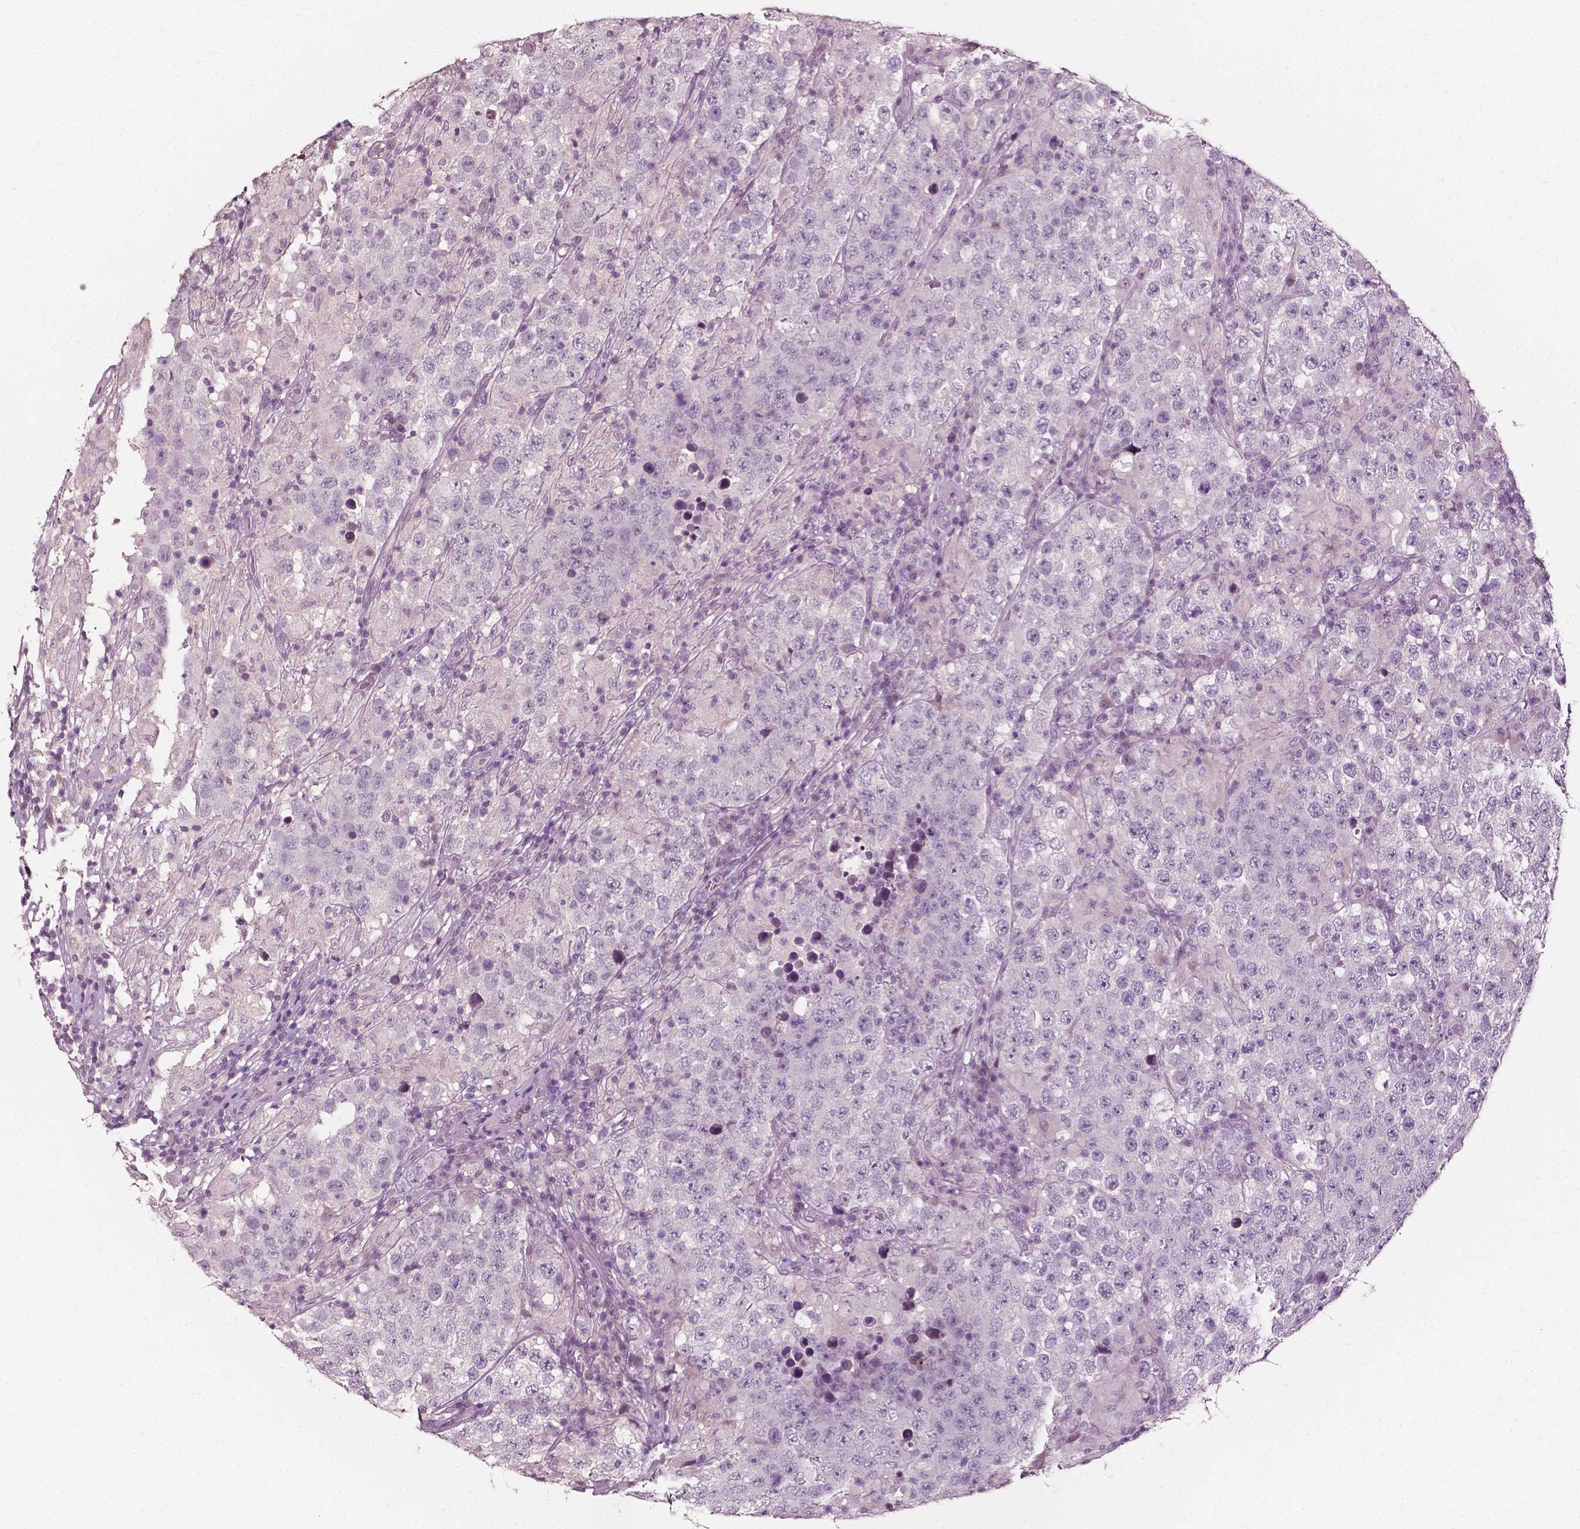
{"staining": {"intensity": "negative", "quantity": "none", "location": "none"}, "tissue": "testis cancer", "cell_type": "Tumor cells", "image_type": "cancer", "snomed": [{"axis": "morphology", "description": "Seminoma, NOS"}, {"axis": "morphology", "description": "Carcinoma, Embryonal, NOS"}, {"axis": "topography", "description": "Testis"}], "caption": "This photomicrograph is of embryonal carcinoma (testis) stained with immunohistochemistry (IHC) to label a protein in brown with the nuclei are counter-stained blue. There is no staining in tumor cells.", "gene": "PLA2R1", "patient": {"sex": "male", "age": 41}}